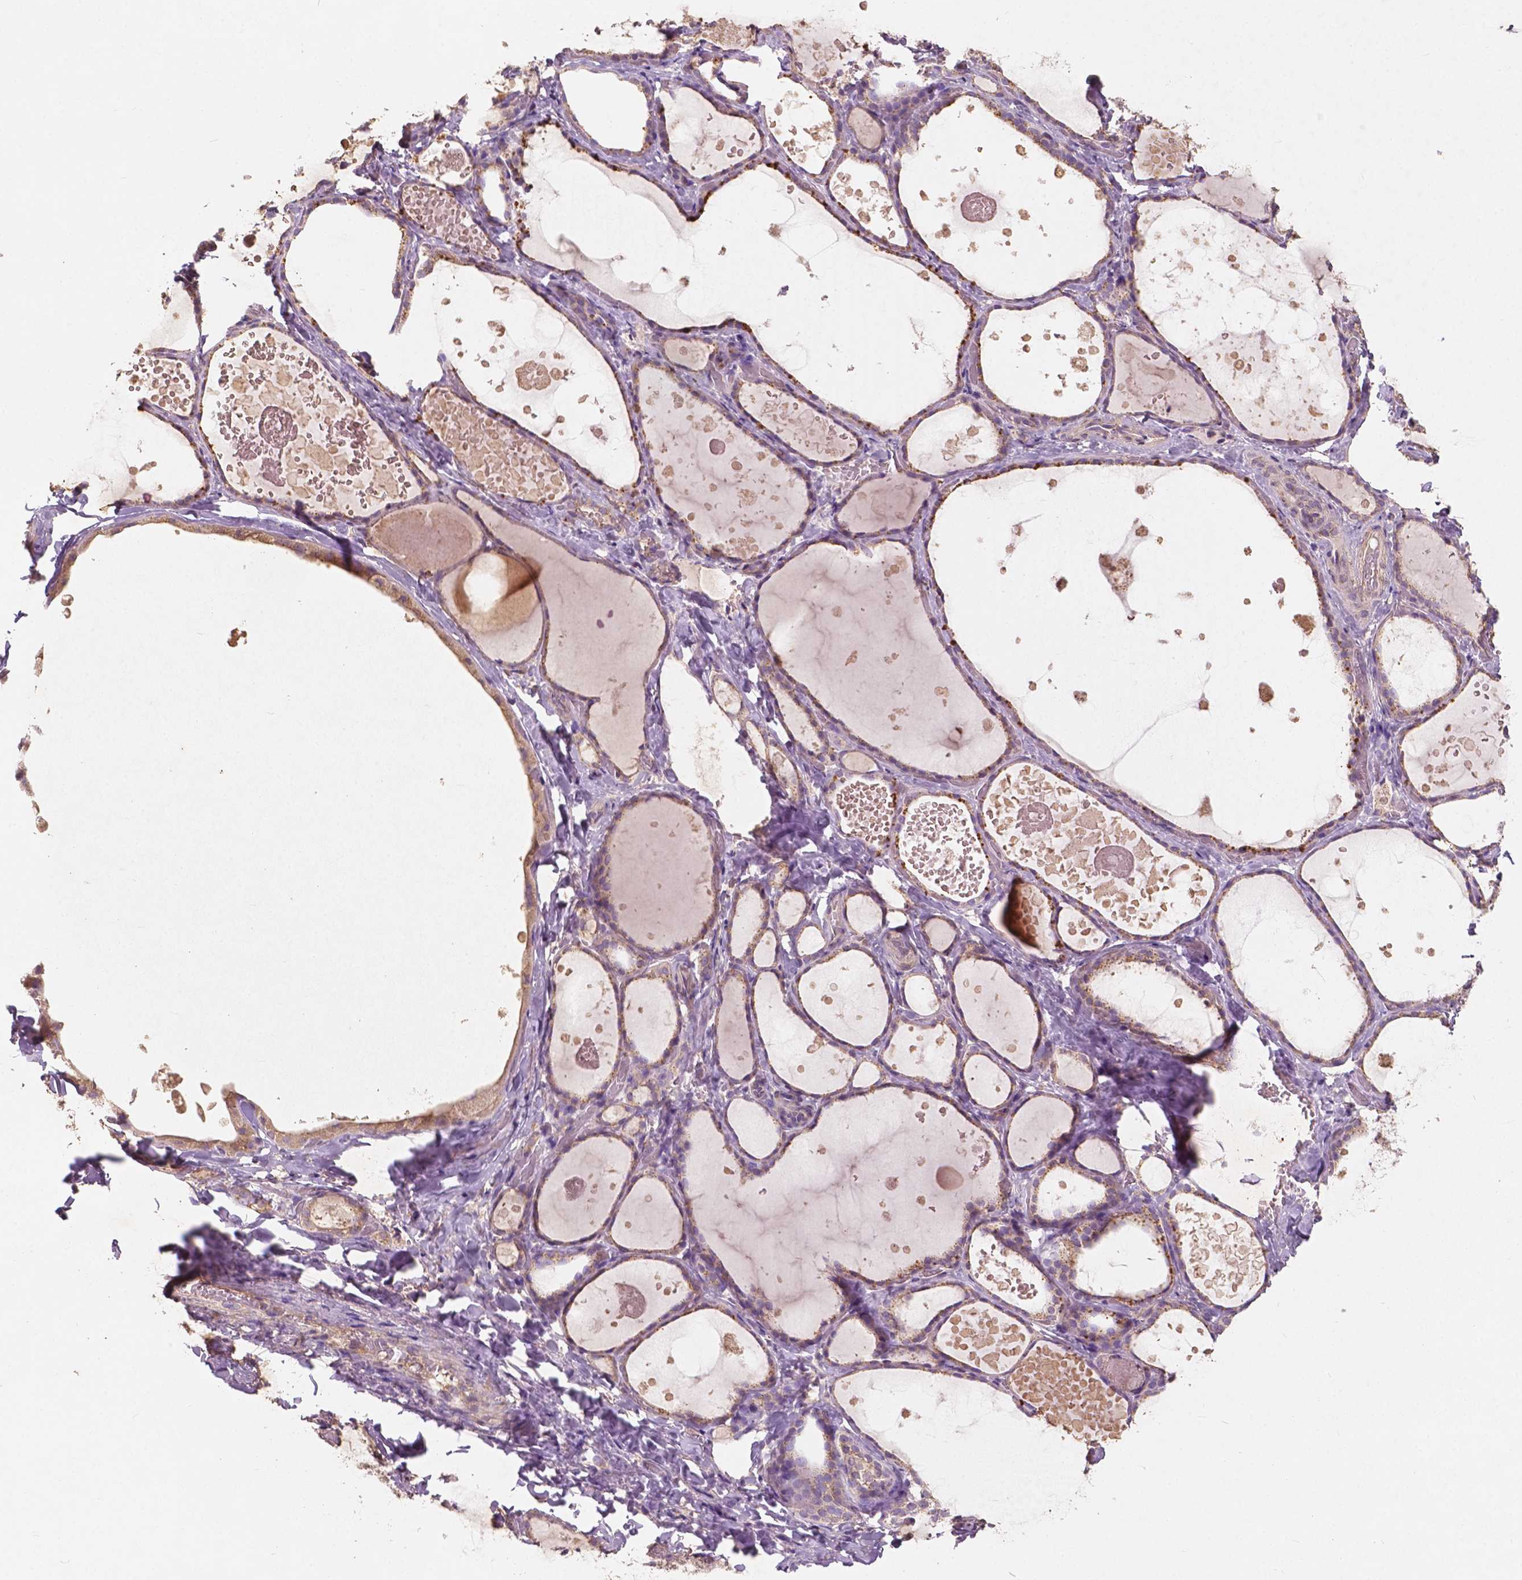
{"staining": {"intensity": "moderate", "quantity": ">75%", "location": "cytoplasmic/membranous"}, "tissue": "thyroid gland", "cell_type": "Glandular cells", "image_type": "normal", "snomed": [{"axis": "morphology", "description": "Normal tissue, NOS"}, {"axis": "topography", "description": "Thyroid gland"}], "caption": "This histopathology image reveals immunohistochemistry staining of unremarkable thyroid gland, with medium moderate cytoplasmic/membranous staining in about >75% of glandular cells.", "gene": "CHPT1", "patient": {"sex": "female", "age": 56}}